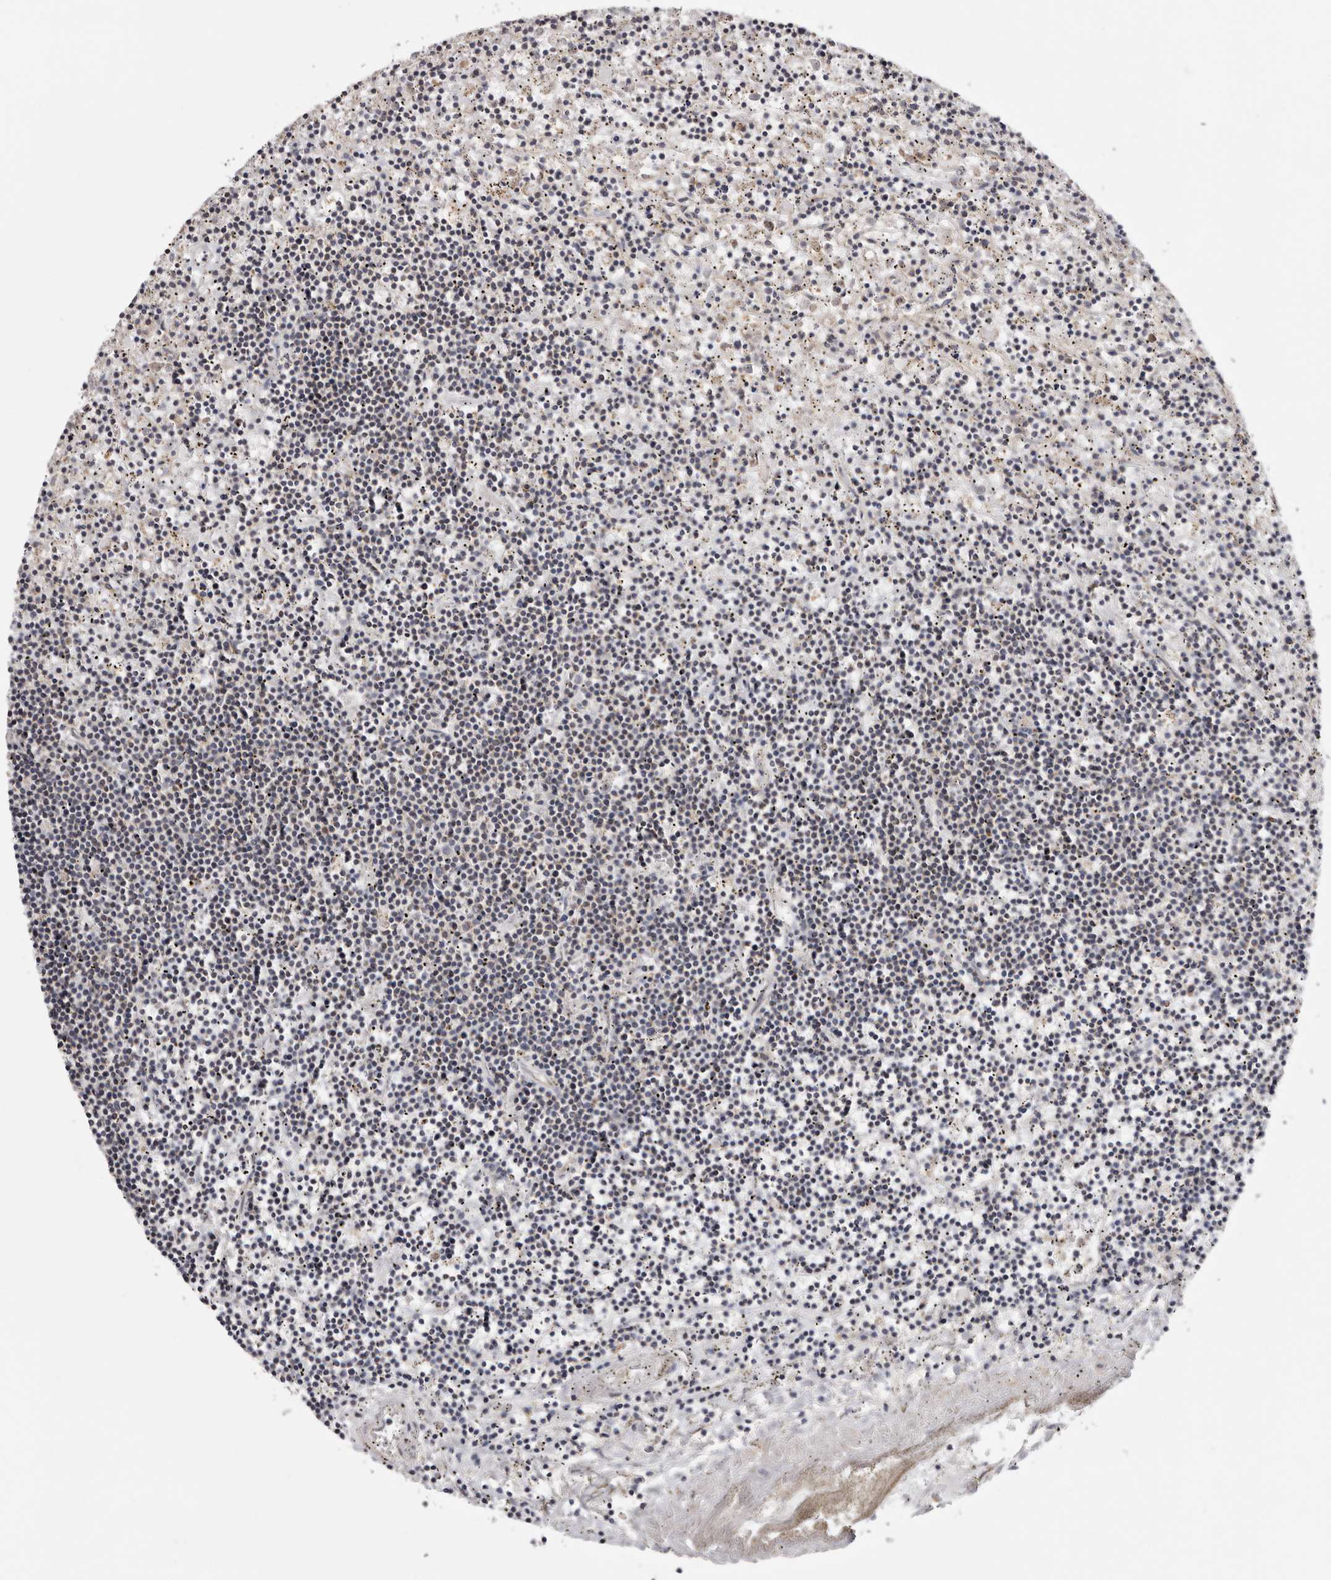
{"staining": {"intensity": "negative", "quantity": "none", "location": "none"}, "tissue": "lymphoma", "cell_type": "Tumor cells", "image_type": "cancer", "snomed": [{"axis": "morphology", "description": "Malignant lymphoma, non-Hodgkin's type, Low grade"}, {"axis": "topography", "description": "Spleen"}], "caption": "Histopathology image shows no protein staining in tumor cells of malignant lymphoma, non-Hodgkin's type (low-grade) tissue.", "gene": "TMUB1", "patient": {"sex": "male", "age": 76}}